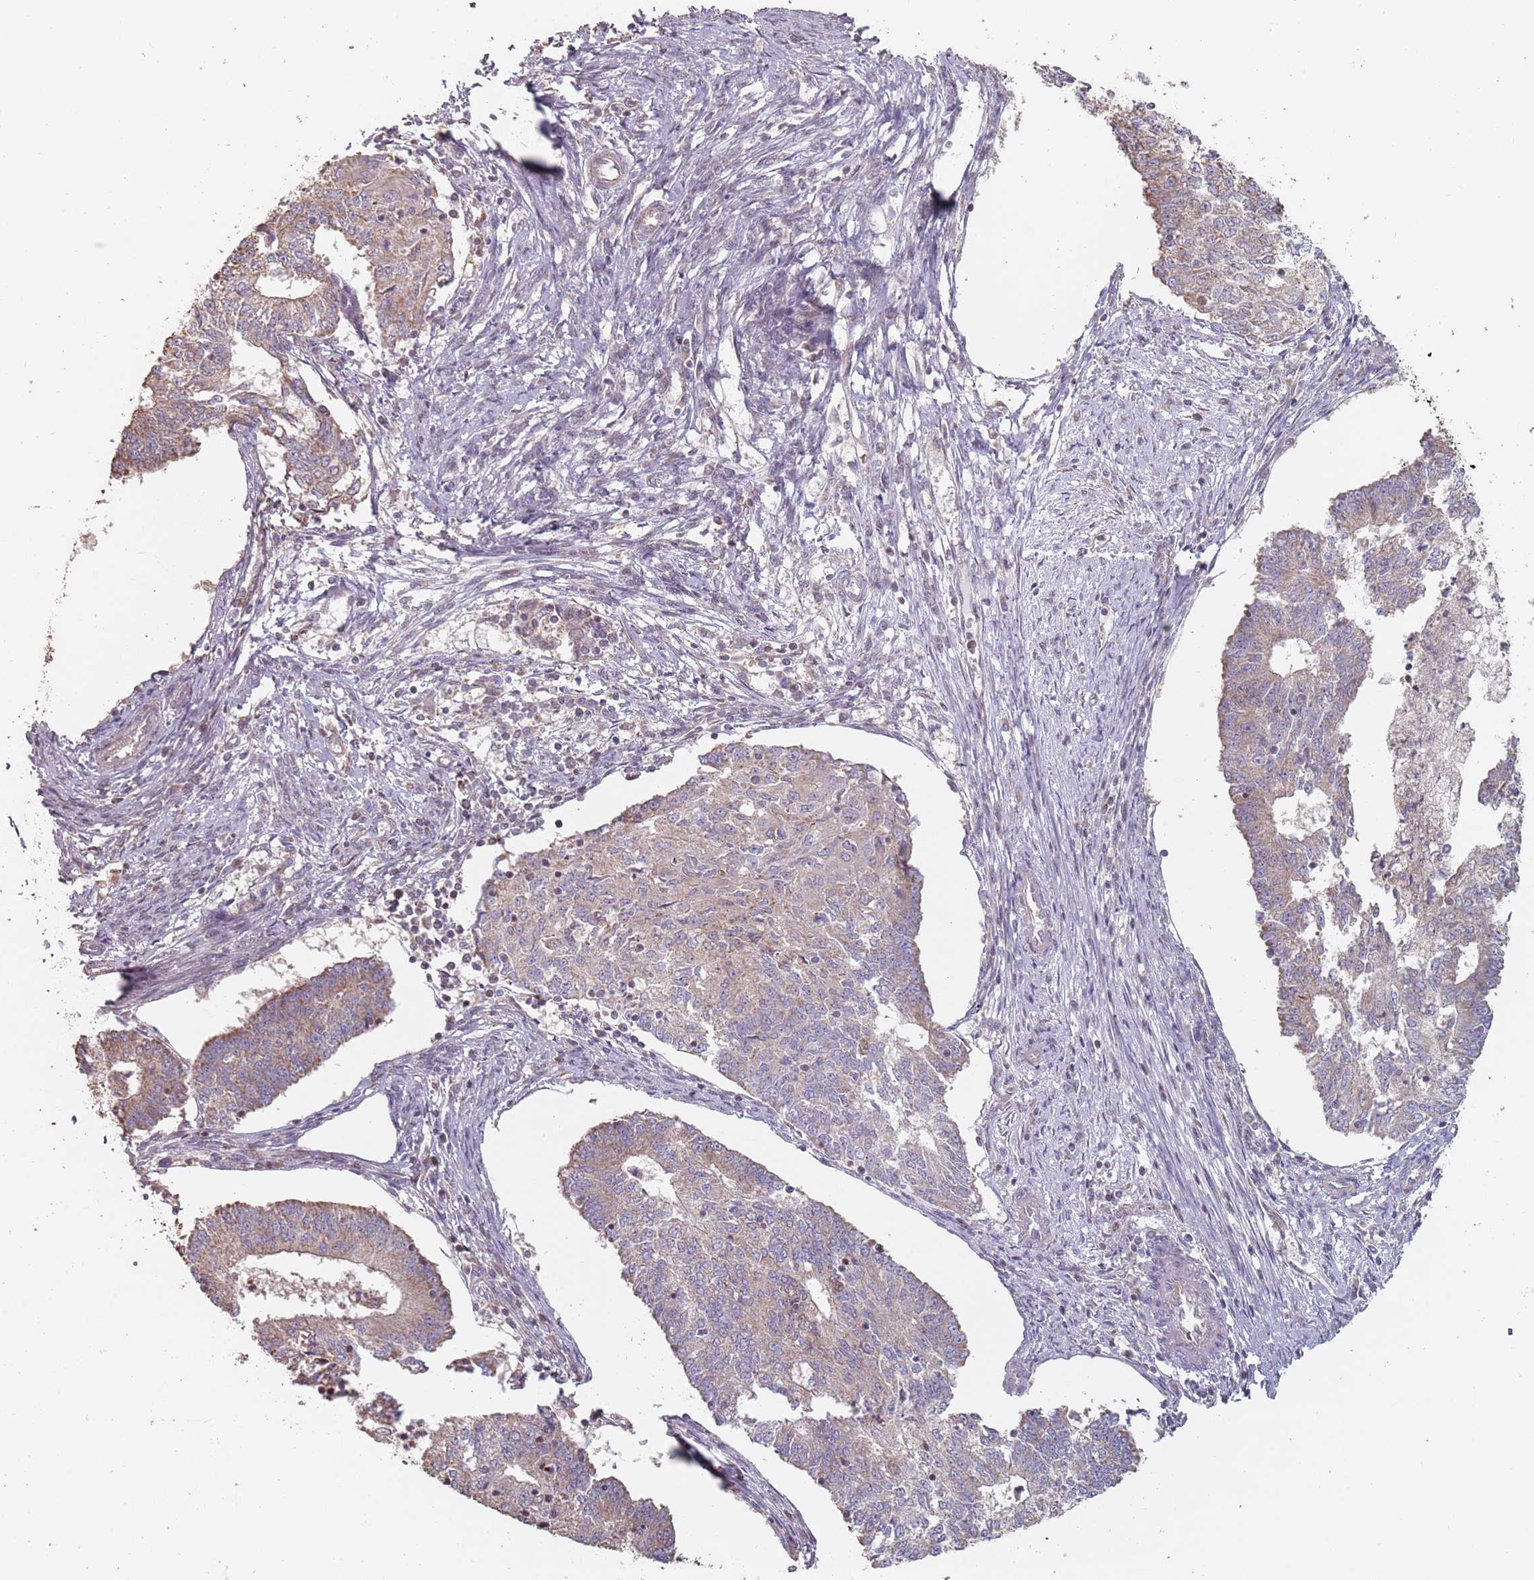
{"staining": {"intensity": "moderate", "quantity": "25%-75%", "location": "cytoplasmic/membranous"}, "tissue": "endometrial cancer", "cell_type": "Tumor cells", "image_type": "cancer", "snomed": [{"axis": "morphology", "description": "Adenocarcinoma, NOS"}, {"axis": "topography", "description": "Endometrium"}], "caption": "High-magnification brightfield microscopy of endometrial cancer (adenocarcinoma) stained with DAB (brown) and counterstained with hematoxylin (blue). tumor cells exhibit moderate cytoplasmic/membranous staining is identified in approximately25%-75% of cells. (Stains: DAB in brown, nuclei in blue, Microscopy: brightfield microscopy at high magnification).", "gene": "VPS52", "patient": {"sex": "female", "age": 56}}